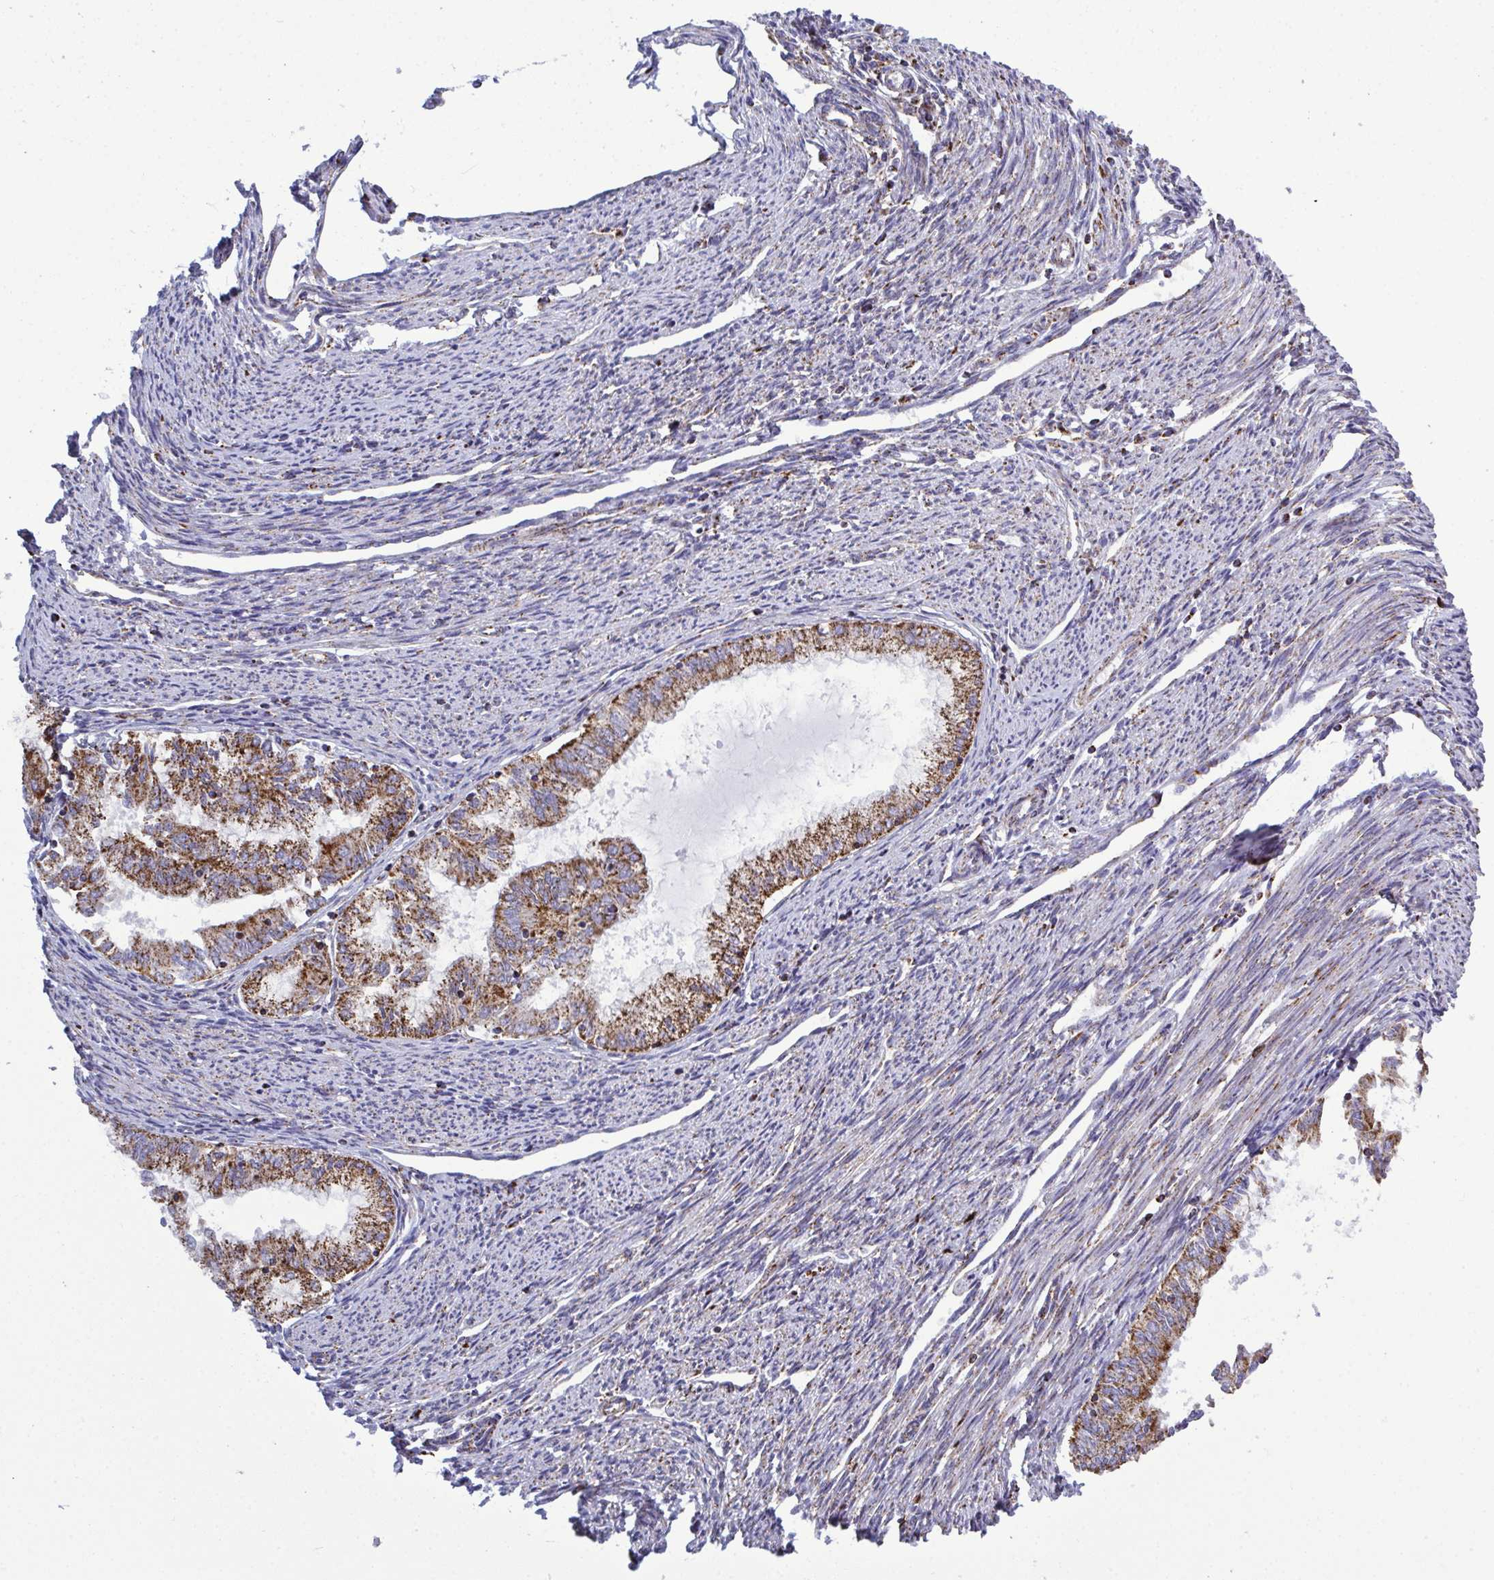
{"staining": {"intensity": "moderate", "quantity": ">75%", "location": "cytoplasmic/membranous"}, "tissue": "endometrial cancer", "cell_type": "Tumor cells", "image_type": "cancer", "snomed": [{"axis": "morphology", "description": "Adenocarcinoma, NOS"}, {"axis": "topography", "description": "Endometrium"}], "caption": "Brown immunohistochemical staining in endometrial cancer (adenocarcinoma) reveals moderate cytoplasmic/membranous expression in approximately >75% of tumor cells. The staining was performed using DAB to visualize the protein expression in brown, while the nuclei were stained in blue with hematoxylin (Magnification: 20x).", "gene": "CSDE1", "patient": {"sex": "female", "age": 79}}